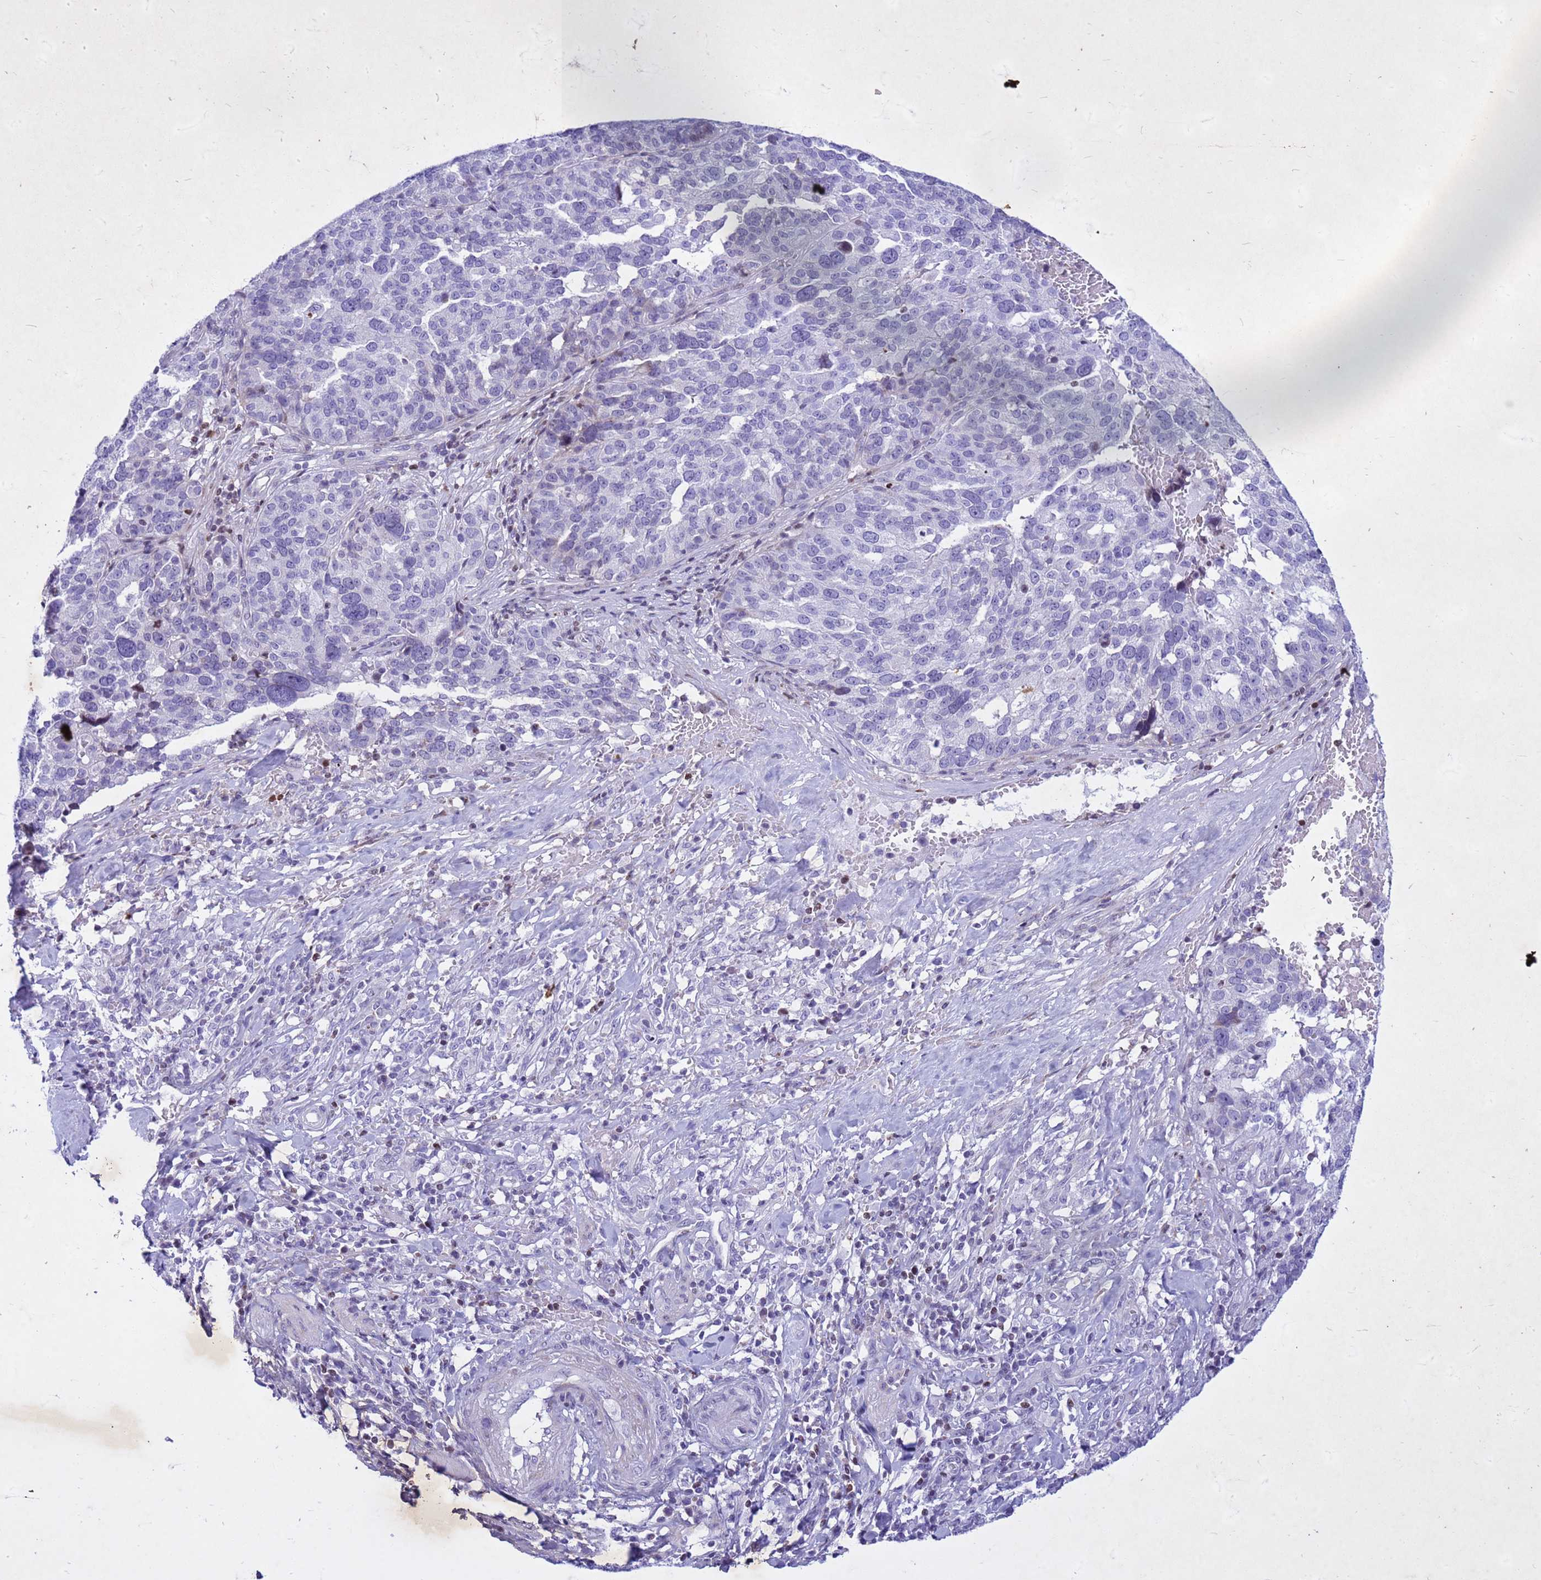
{"staining": {"intensity": "negative", "quantity": "none", "location": "none"}, "tissue": "ovarian cancer", "cell_type": "Tumor cells", "image_type": "cancer", "snomed": [{"axis": "morphology", "description": "Cystadenocarcinoma, serous, NOS"}, {"axis": "topography", "description": "Ovary"}], "caption": "Tumor cells show no significant protein expression in ovarian serous cystadenocarcinoma.", "gene": "COPS9", "patient": {"sex": "female", "age": 59}}